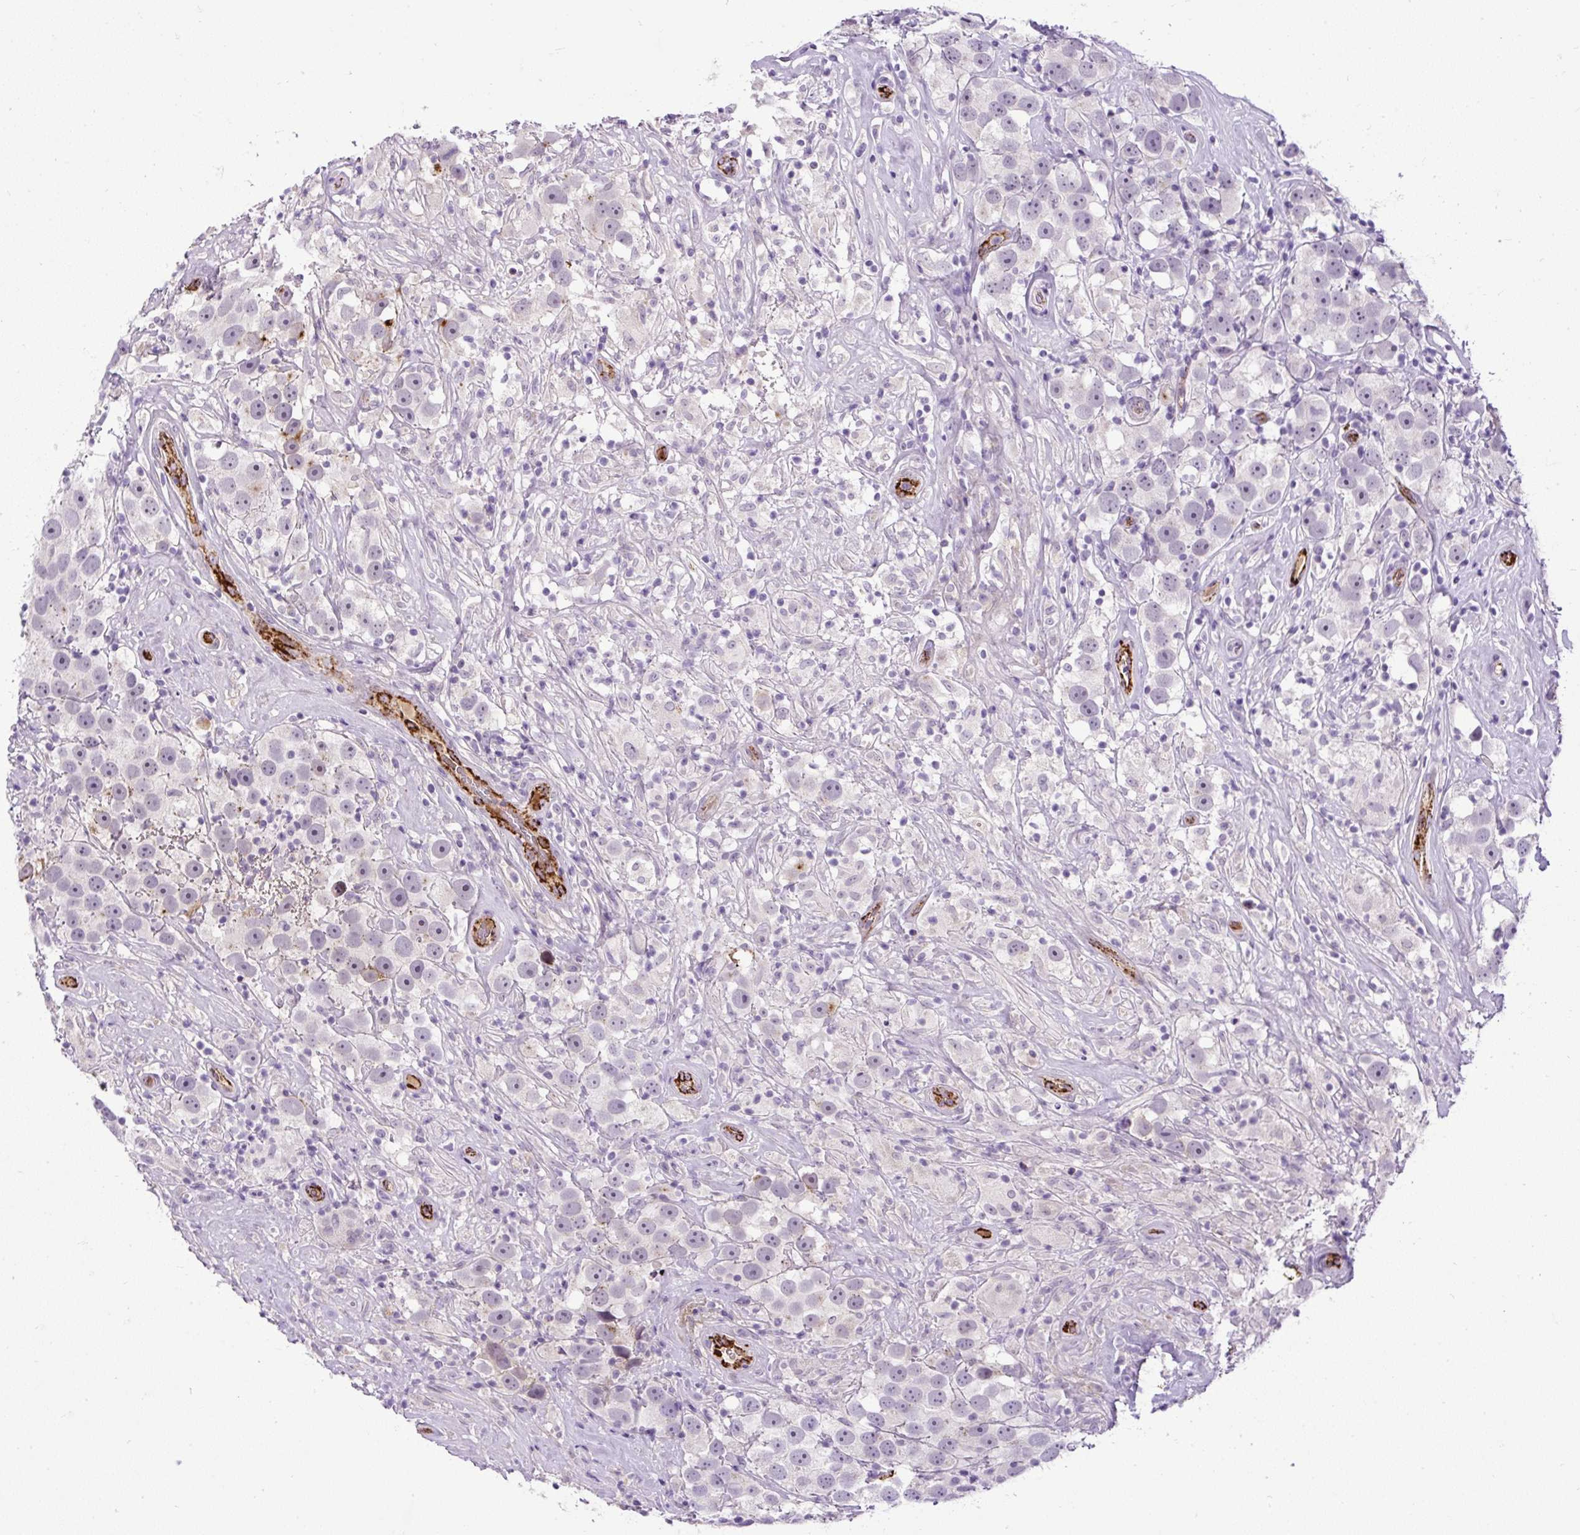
{"staining": {"intensity": "negative", "quantity": "none", "location": "none"}, "tissue": "testis cancer", "cell_type": "Tumor cells", "image_type": "cancer", "snomed": [{"axis": "morphology", "description": "Seminoma, NOS"}, {"axis": "topography", "description": "Testis"}], "caption": "Tumor cells show no significant positivity in testis seminoma.", "gene": "LEFTY2", "patient": {"sex": "male", "age": 49}}